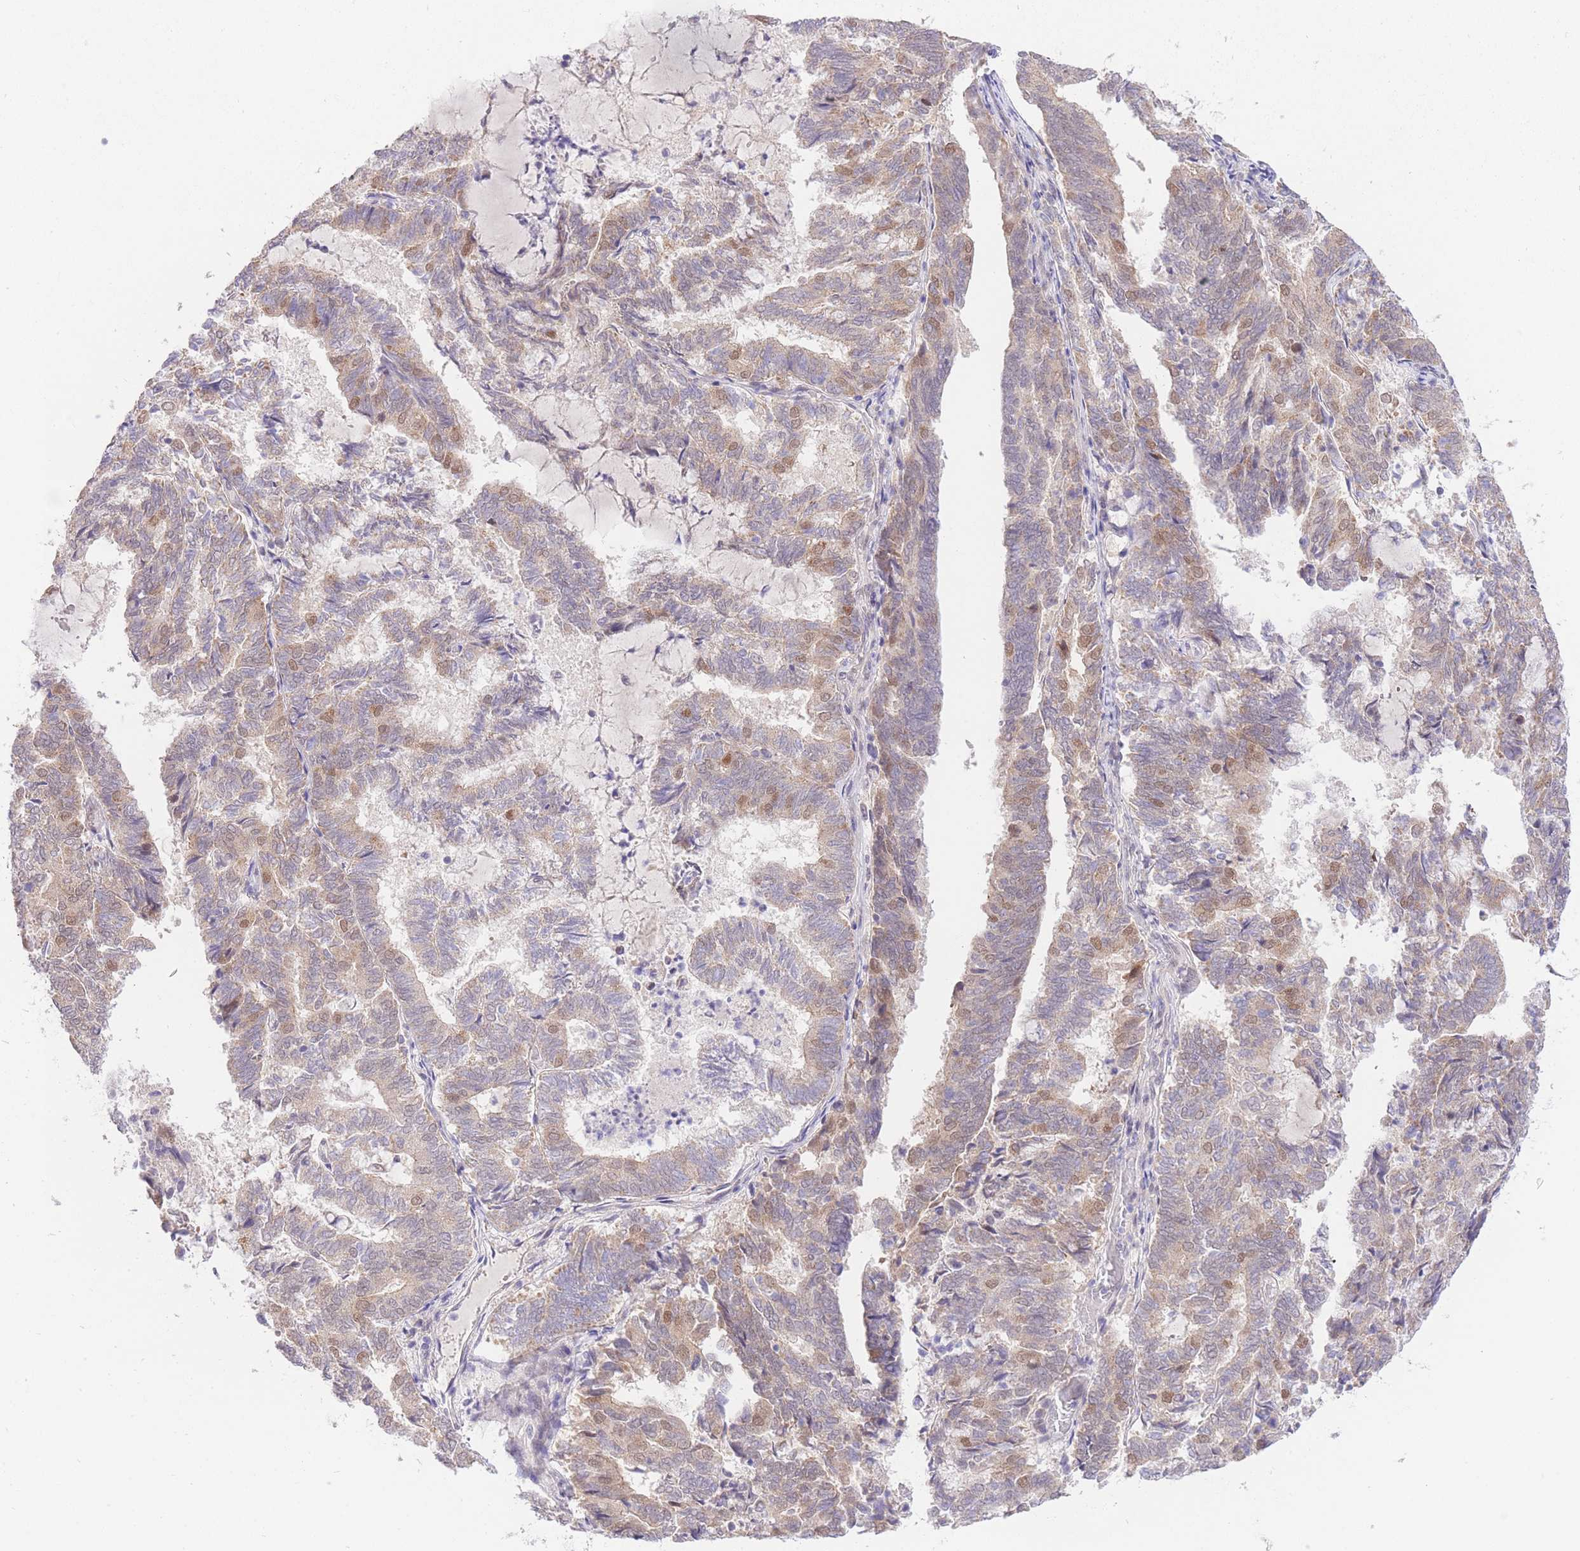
{"staining": {"intensity": "moderate", "quantity": "25%-75%", "location": "cytoplasmic/membranous,nuclear"}, "tissue": "endometrial cancer", "cell_type": "Tumor cells", "image_type": "cancer", "snomed": [{"axis": "morphology", "description": "Adenocarcinoma, NOS"}, {"axis": "topography", "description": "Endometrium"}], "caption": "A micrograph showing moderate cytoplasmic/membranous and nuclear positivity in approximately 25%-75% of tumor cells in endometrial cancer (adenocarcinoma), as visualized by brown immunohistochemical staining.", "gene": "UBXN7", "patient": {"sex": "female", "age": 80}}